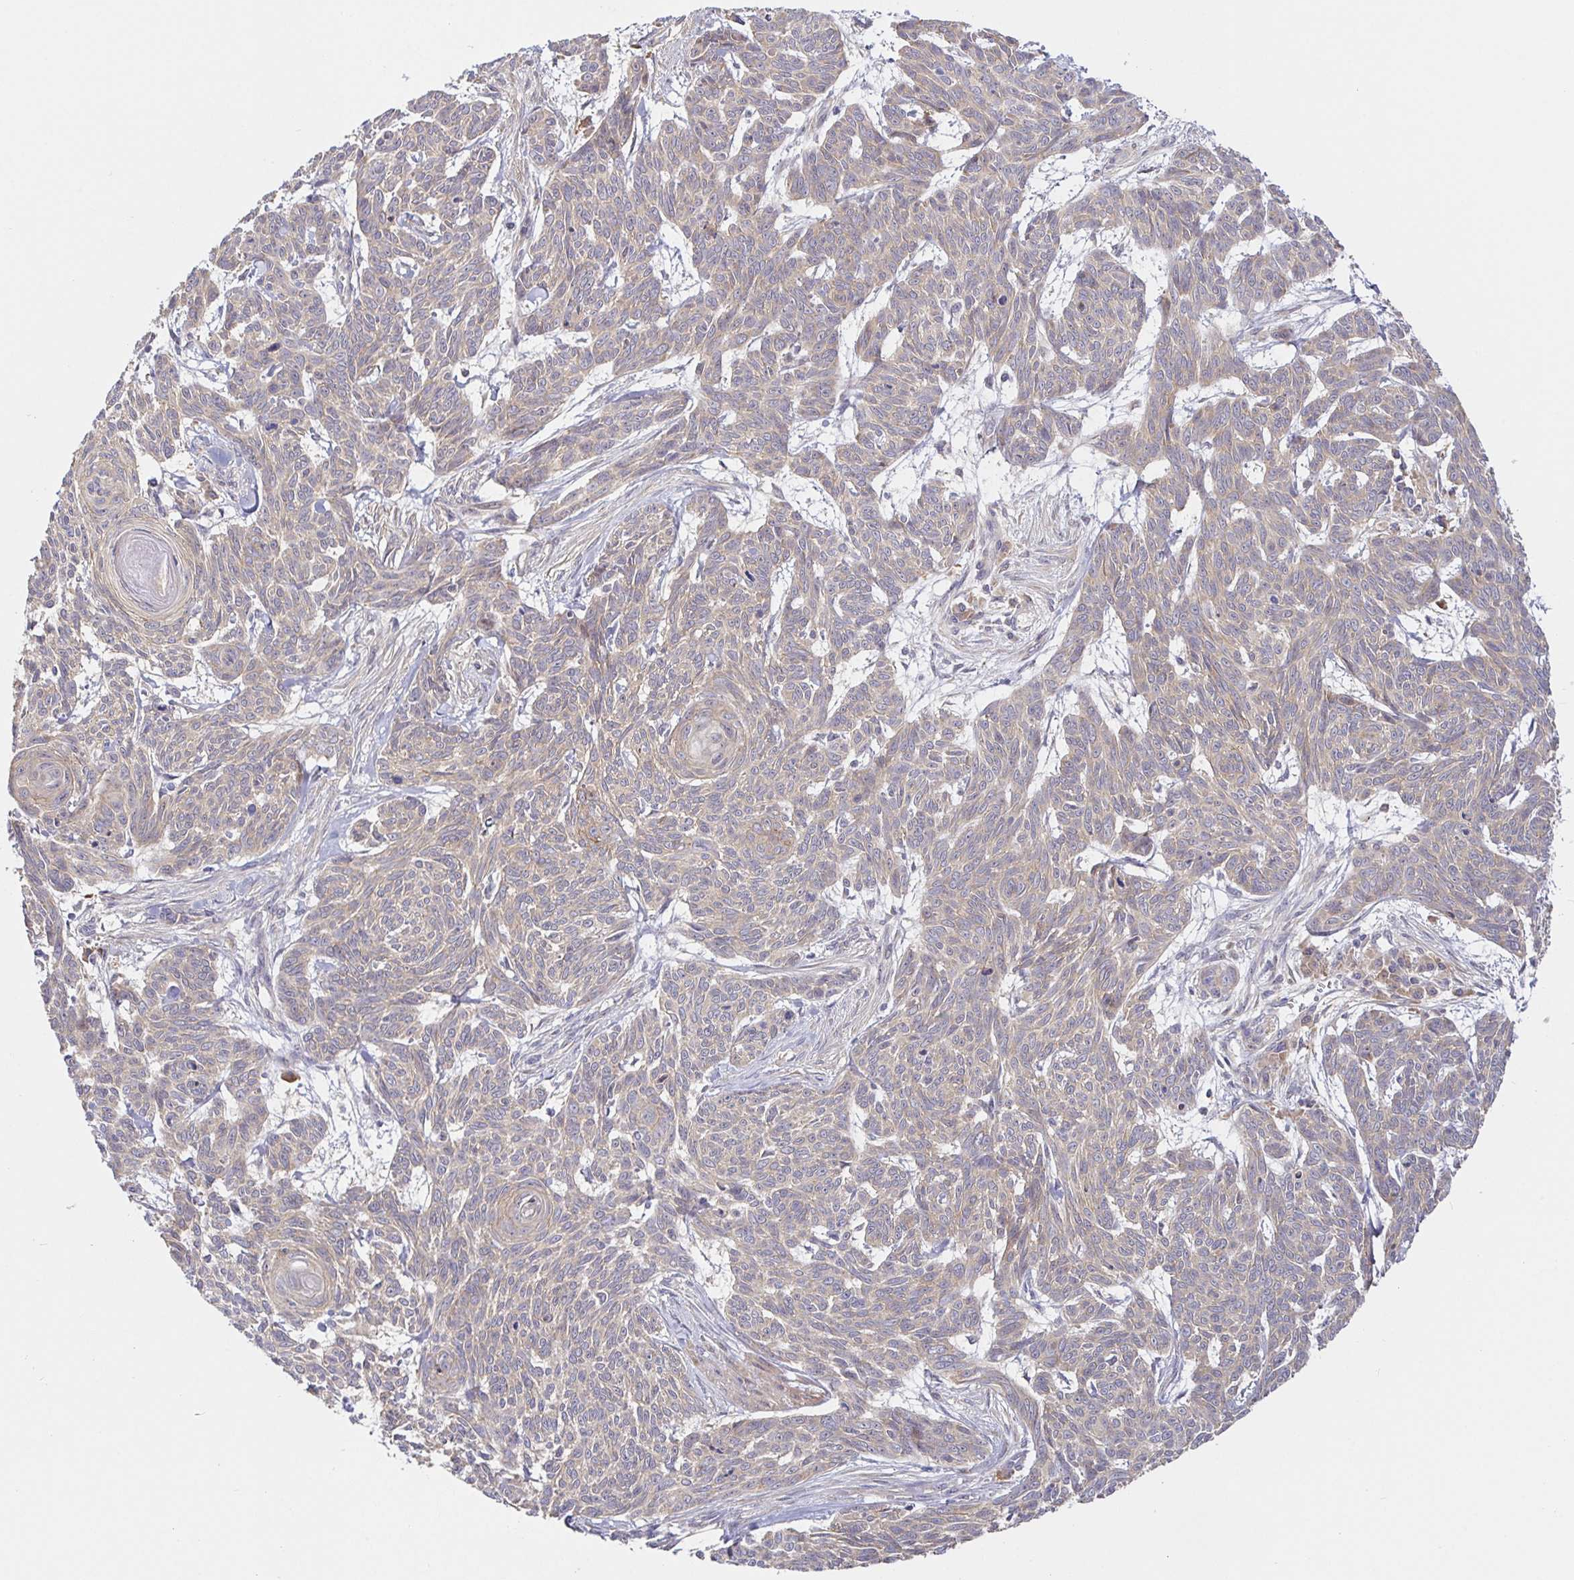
{"staining": {"intensity": "weak", "quantity": "25%-75%", "location": "cytoplasmic/membranous"}, "tissue": "skin cancer", "cell_type": "Tumor cells", "image_type": "cancer", "snomed": [{"axis": "morphology", "description": "Basal cell carcinoma"}, {"axis": "topography", "description": "Skin"}], "caption": "Skin cancer stained for a protein demonstrates weak cytoplasmic/membranous positivity in tumor cells.", "gene": "ZDHHC11", "patient": {"sex": "female", "age": 93}}